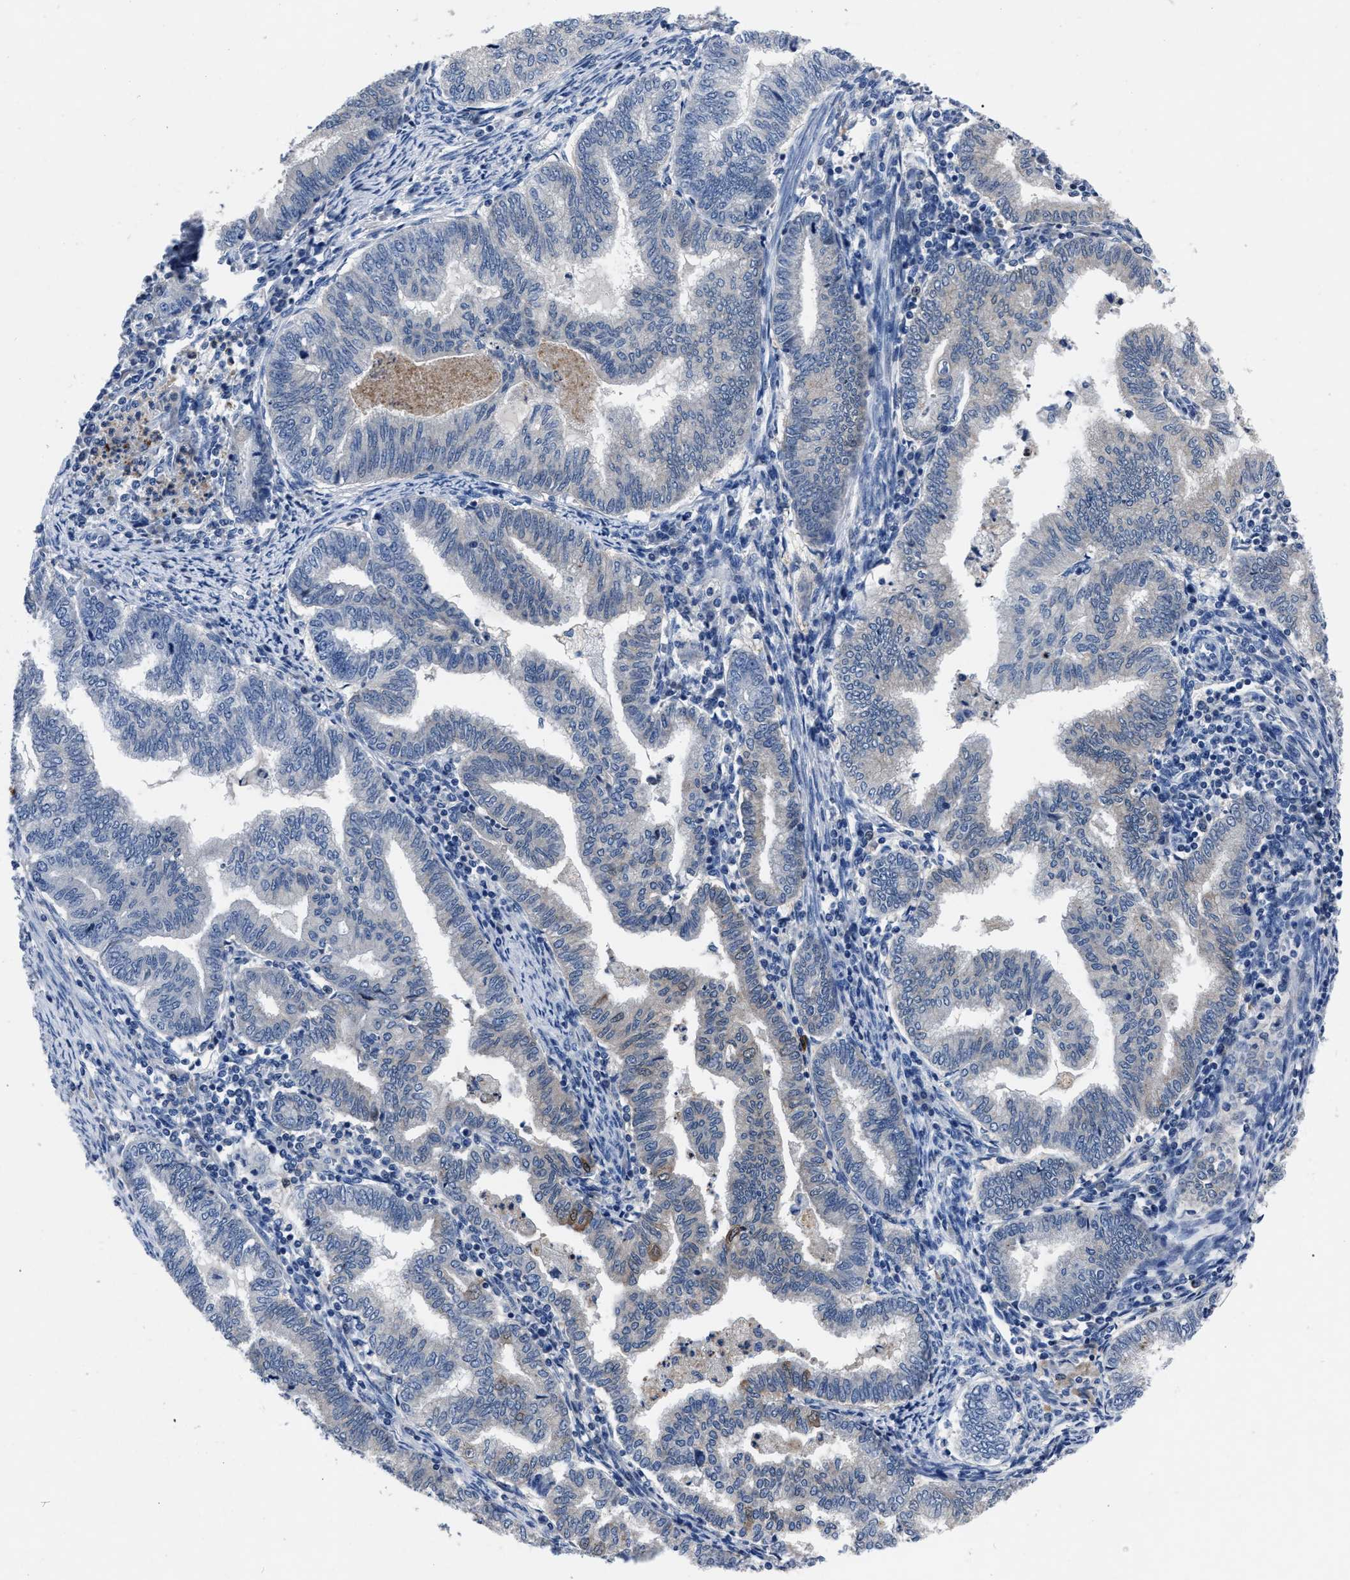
{"staining": {"intensity": "moderate", "quantity": "<25%", "location": "cytoplasmic/membranous,nuclear"}, "tissue": "endometrial cancer", "cell_type": "Tumor cells", "image_type": "cancer", "snomed": [{"axis": "morphology", "description": "Polyp, NOS"}, {"axis": "morphology", "description": "Adenocarcinoma, NOS"}, {"axis": "morphology", "description": "Adenoma, NOS"}, {"axis": "topography", "description": "Endometrium"}], "caption": "Moderate cytoplasmic/membranous and nuclear staining is appreciated in about <25% of tumor cells in endometrial cancer.", "gene": "OR10G3", "patient": {"sex": "female", "age": 79}}